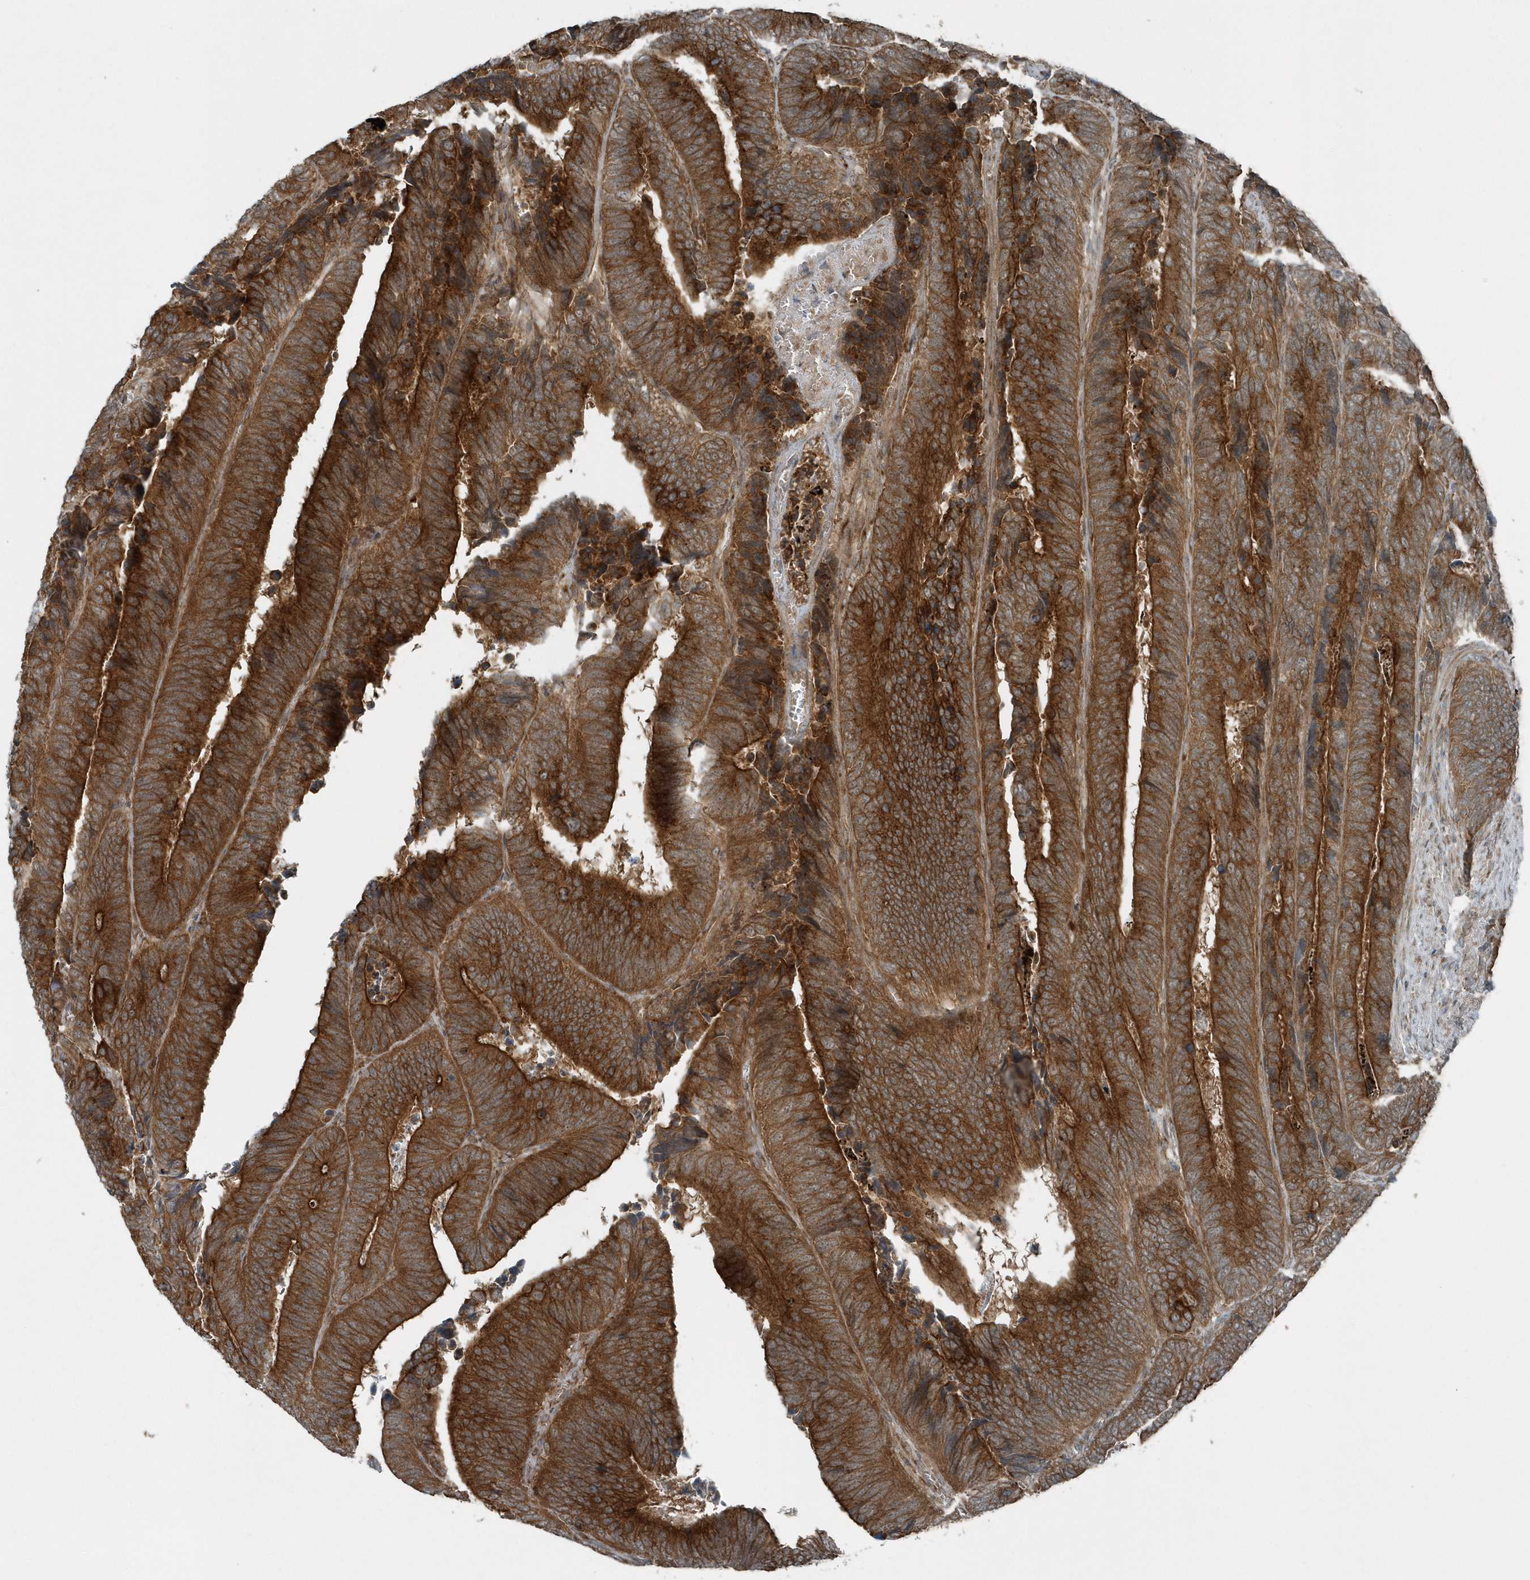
{"staining": {"intensity": "strong", "quantity": ">75%", "location": "cytoplasmic/membranous"}, "tissue": "colorectal cancer", "cell_type": "Tumor cells", "image_type": "cancer", "snomed": [{"axis": "morphology", "description": "Adenocarcinoma, NOS"}, {"axis": "topography", "description": "Colon"}], "caption": "Human colorectal adenocarcinoma stained with a protein marker exhibits strong staining in tumor cells.", "gene": "GCC2", "patient": {"sex": "male", "age": 72}}